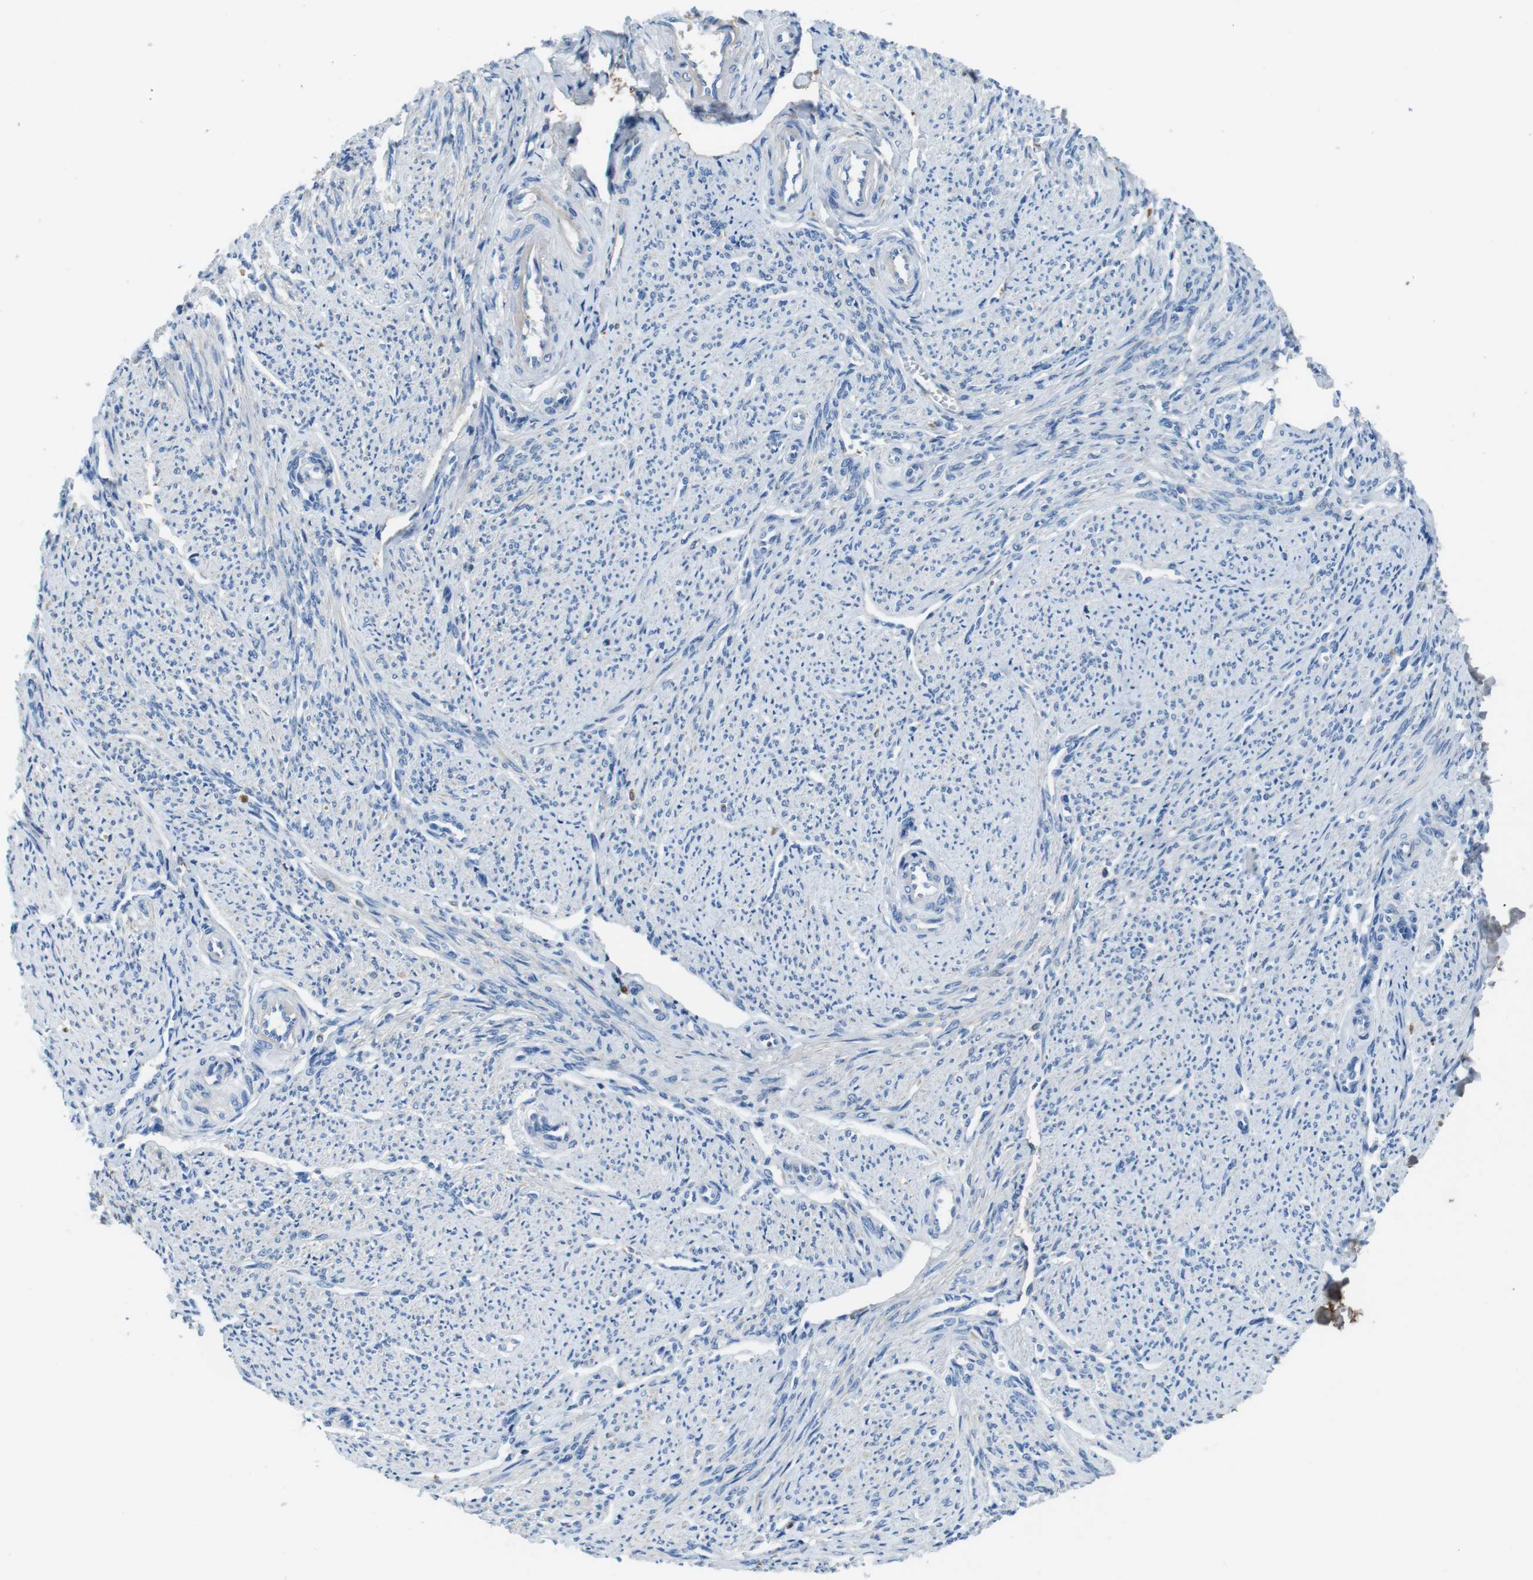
{"staining": {"intensity": "negative", "quantity": "none", "location": "none"}, "tissue": "smooth muscle", "cell_type": "Smooth muscle cells", "image_type": "normal", "snomed": [{"axis": "morphology", "description": "Normal tissue, NOS"}, {"axis": "topography", "description": "Smooth muscle"}], "caption": "Immunohistochemistry image of normal smooth muscle: human smooth muscle stained with DAB shows no significant protein expression in smooth muscle cells. Nuclei are stained in blue.", "gene": "TMPRSS15", "patient": {"sex": "female", "age": 65}}